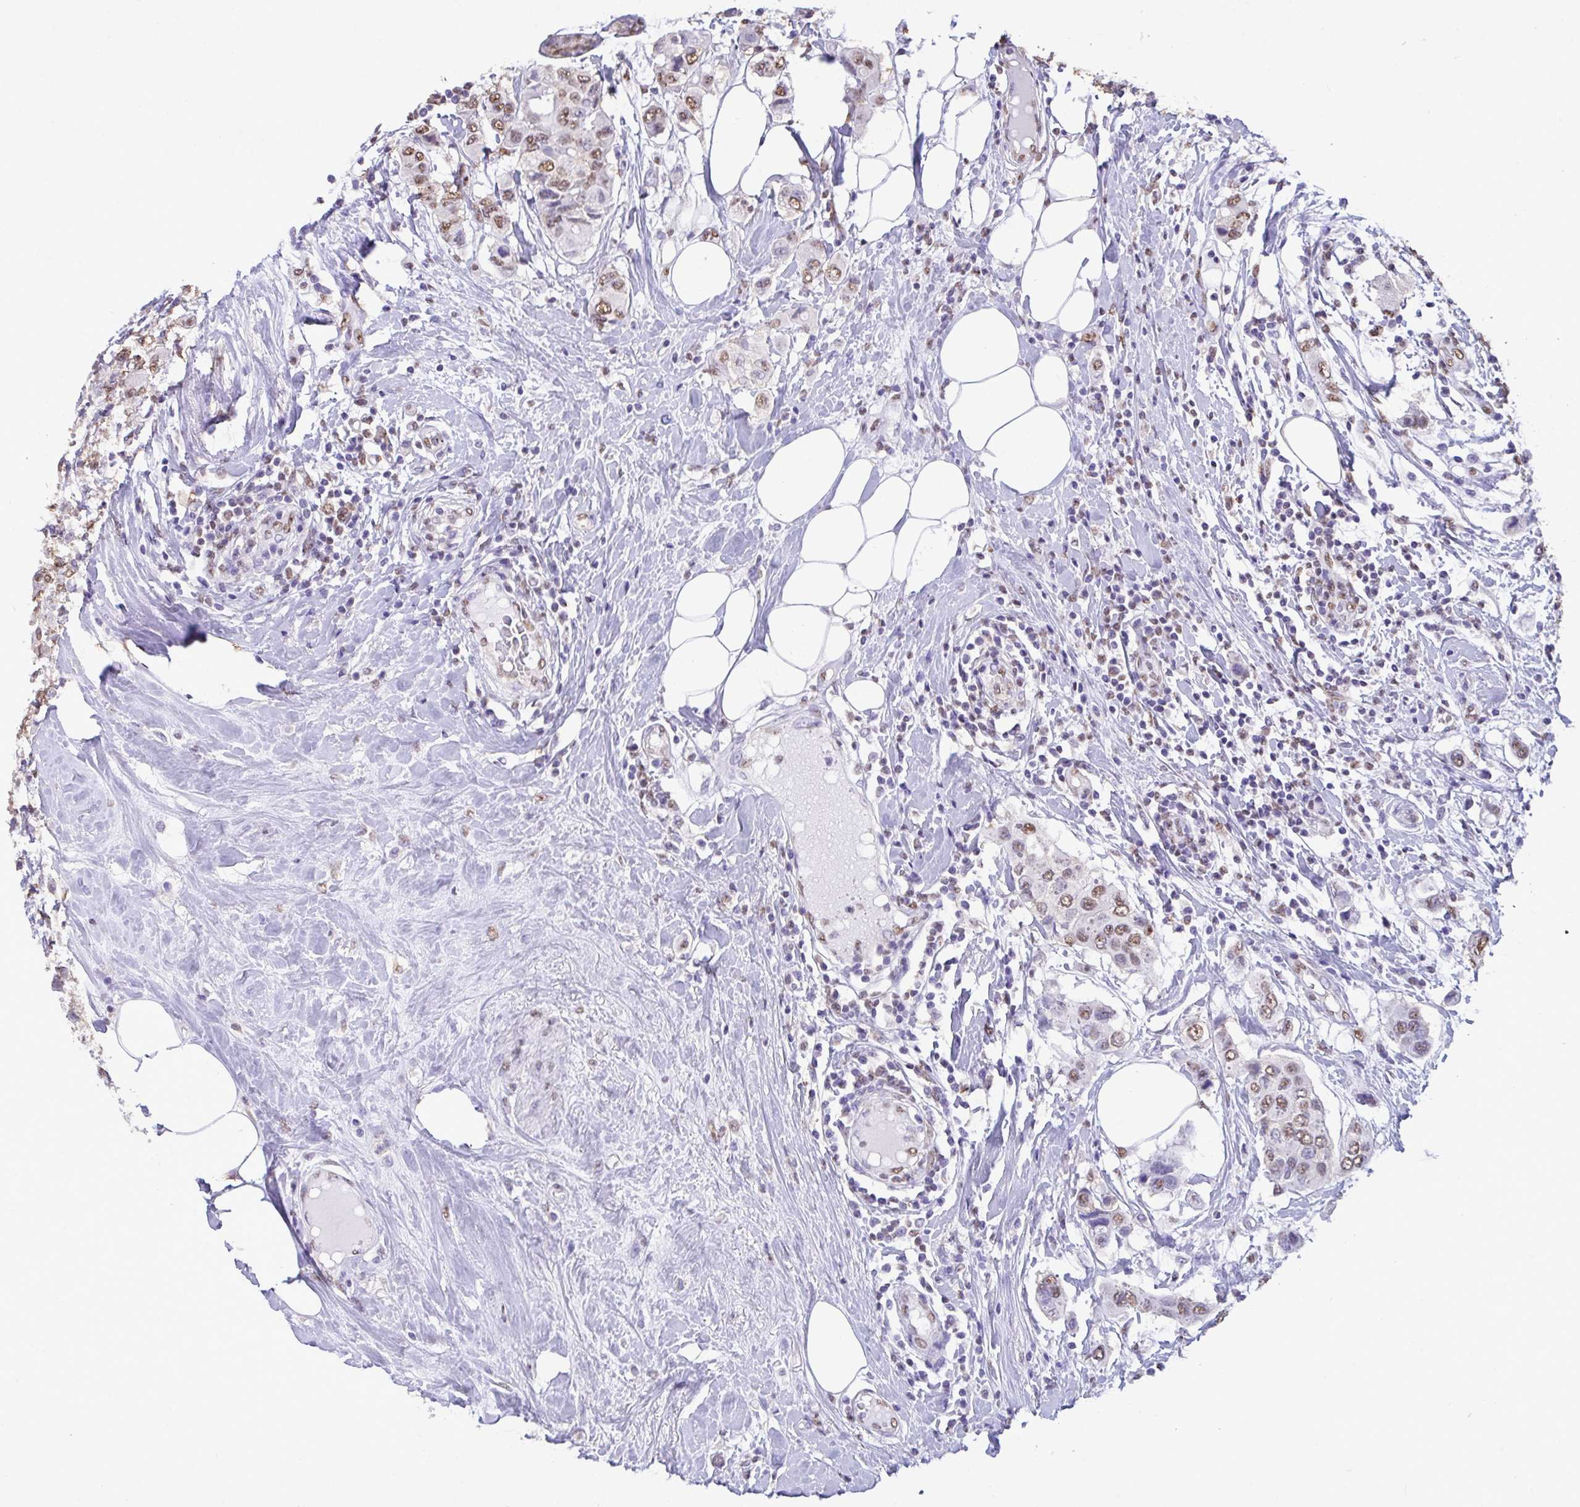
{"staining": {"intensity": "moderate", "quantity": ">75%", "location": "nuclear"}, "tissue": "breast cancer", "cell_type": "Tumor cells", "image_type": "cancer", "snomed": [{"axis": "morphology", "description": "Lobular carcinoma"}, {"axis": "topography", "description": "Breast"}], "caption": "Immunohistochemistry of human lobular carcinoma (breast) exhibits medium levels of moderate nuclear expression in approximately >75% of tumor cells.", "gene": "SEMA6B", "patient": {"sex": "female", "age": 51}}